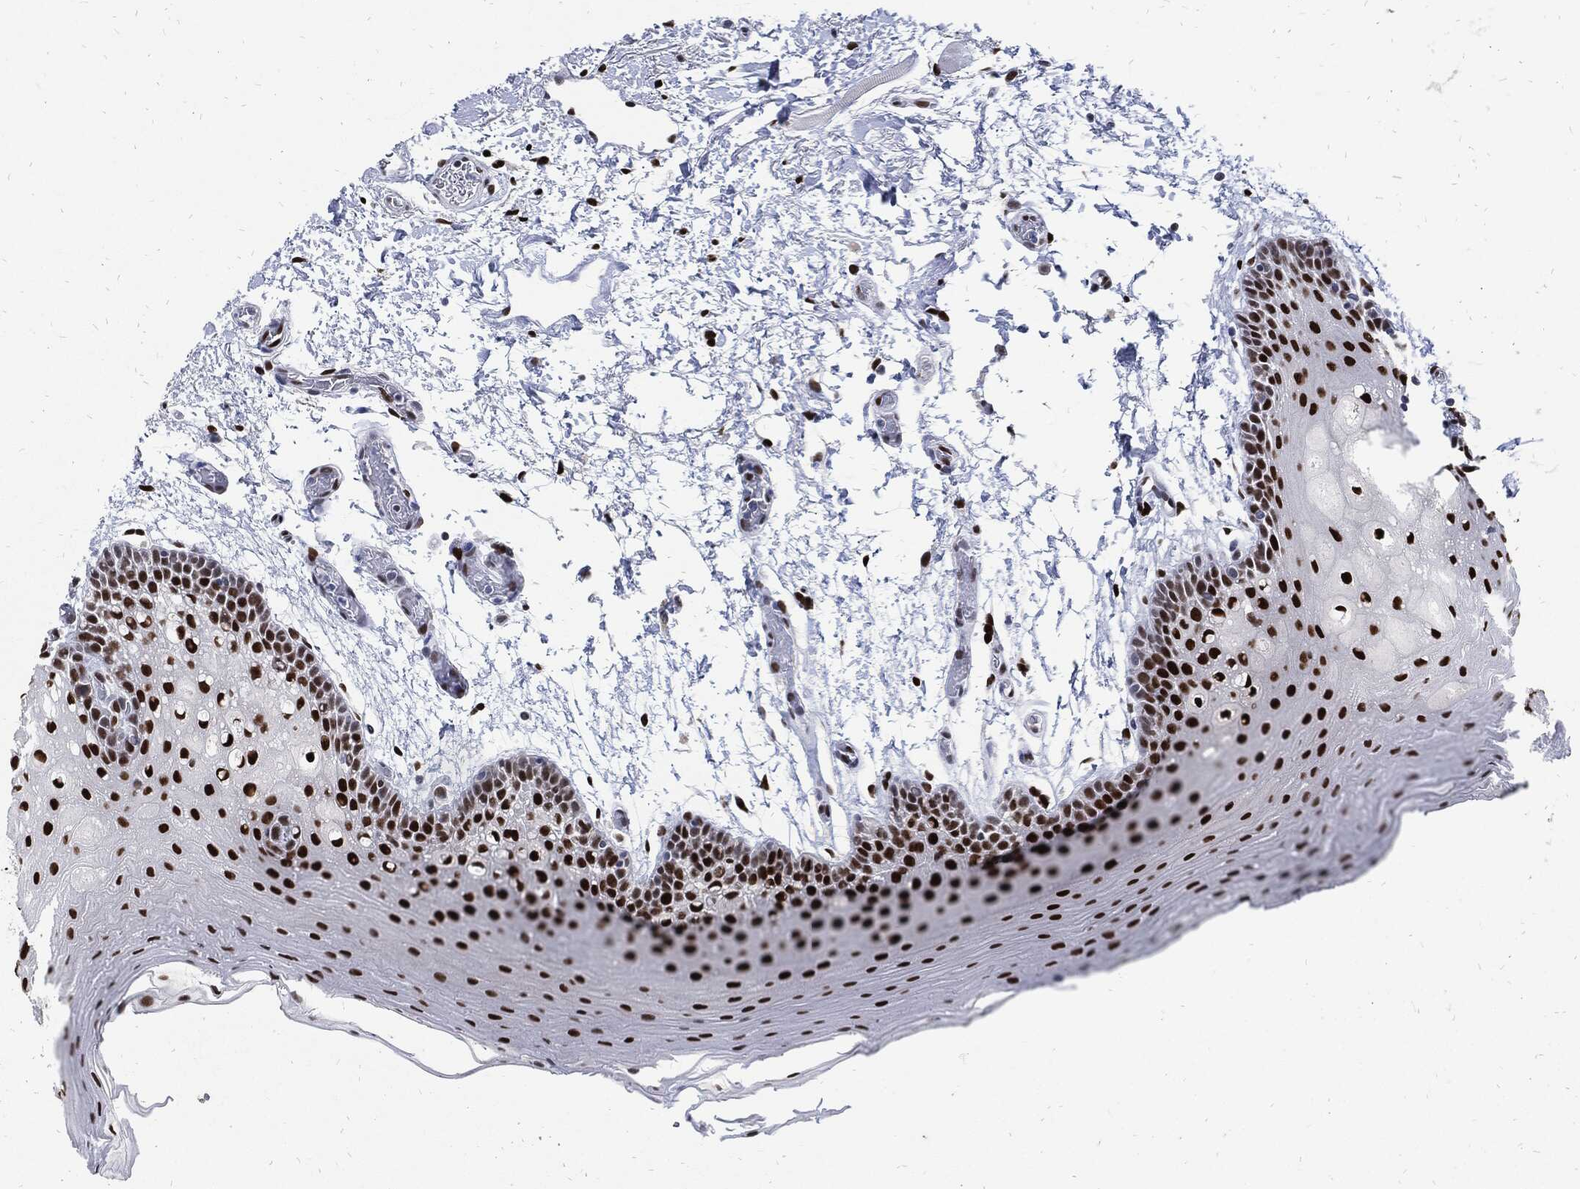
{"staining": {"intensity": "strong", "quantity": "25%-75%", "location": "nuclear"}, "tissue": "oral mucosa", "cell_type": "Squamous epithelial cells", "image_type": "normal", "snomed": [{"axis": "morphology", "description": "Normal tissue, NOS"}, {"axis": "topography", "description": "Oral tissue"}], "caption": "Immunohistochemical staining of benign human oral mucosa exhibits strong nuclear protein positivity in approximately 25%-75% of squamous epithelial cells. The protein is shown in brown color, while the nuclei are stained blue.", "gene": "JUN", "patient": {"sex": "male", "age": 62}}